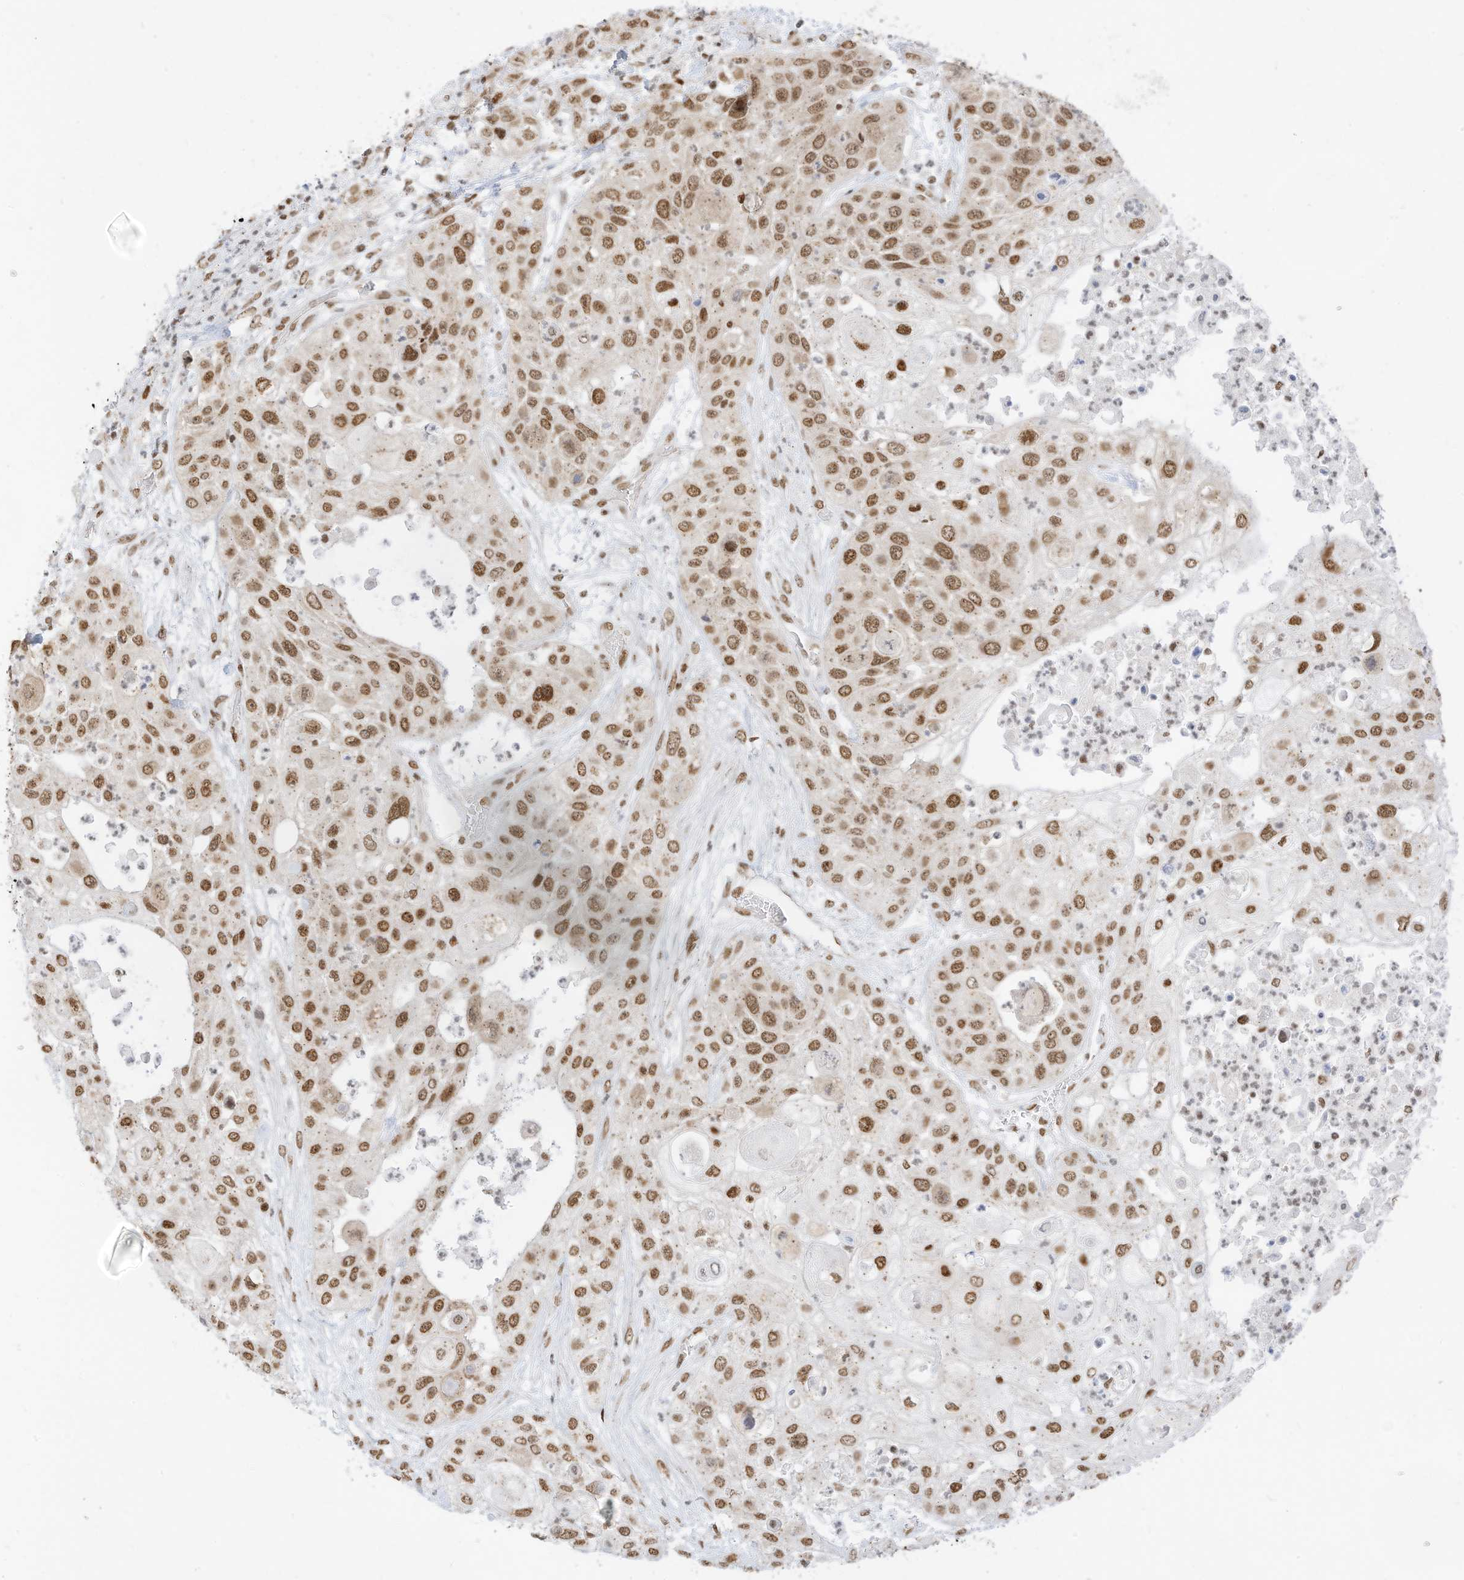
{"staining": {"intensity": "moderate", "quantity": ">75%", "location": "nuclear"}, "tissue": "urothelial cancer", "cell_type": "Tumor cells", "image_type": "cancer", "snomed": [{"axis": "morphology", "description": "Urothelial carcinoma, High grade"}, {"axis": "topography", "description": "Urinary bladder"}], "caption": "IHC of urothelial cancer displays medium levels of moderate nuclear positivity in about >75% of tumor cells.", "gene": "SMARCA2", "patient": {"sex": "female", "age": 79}}